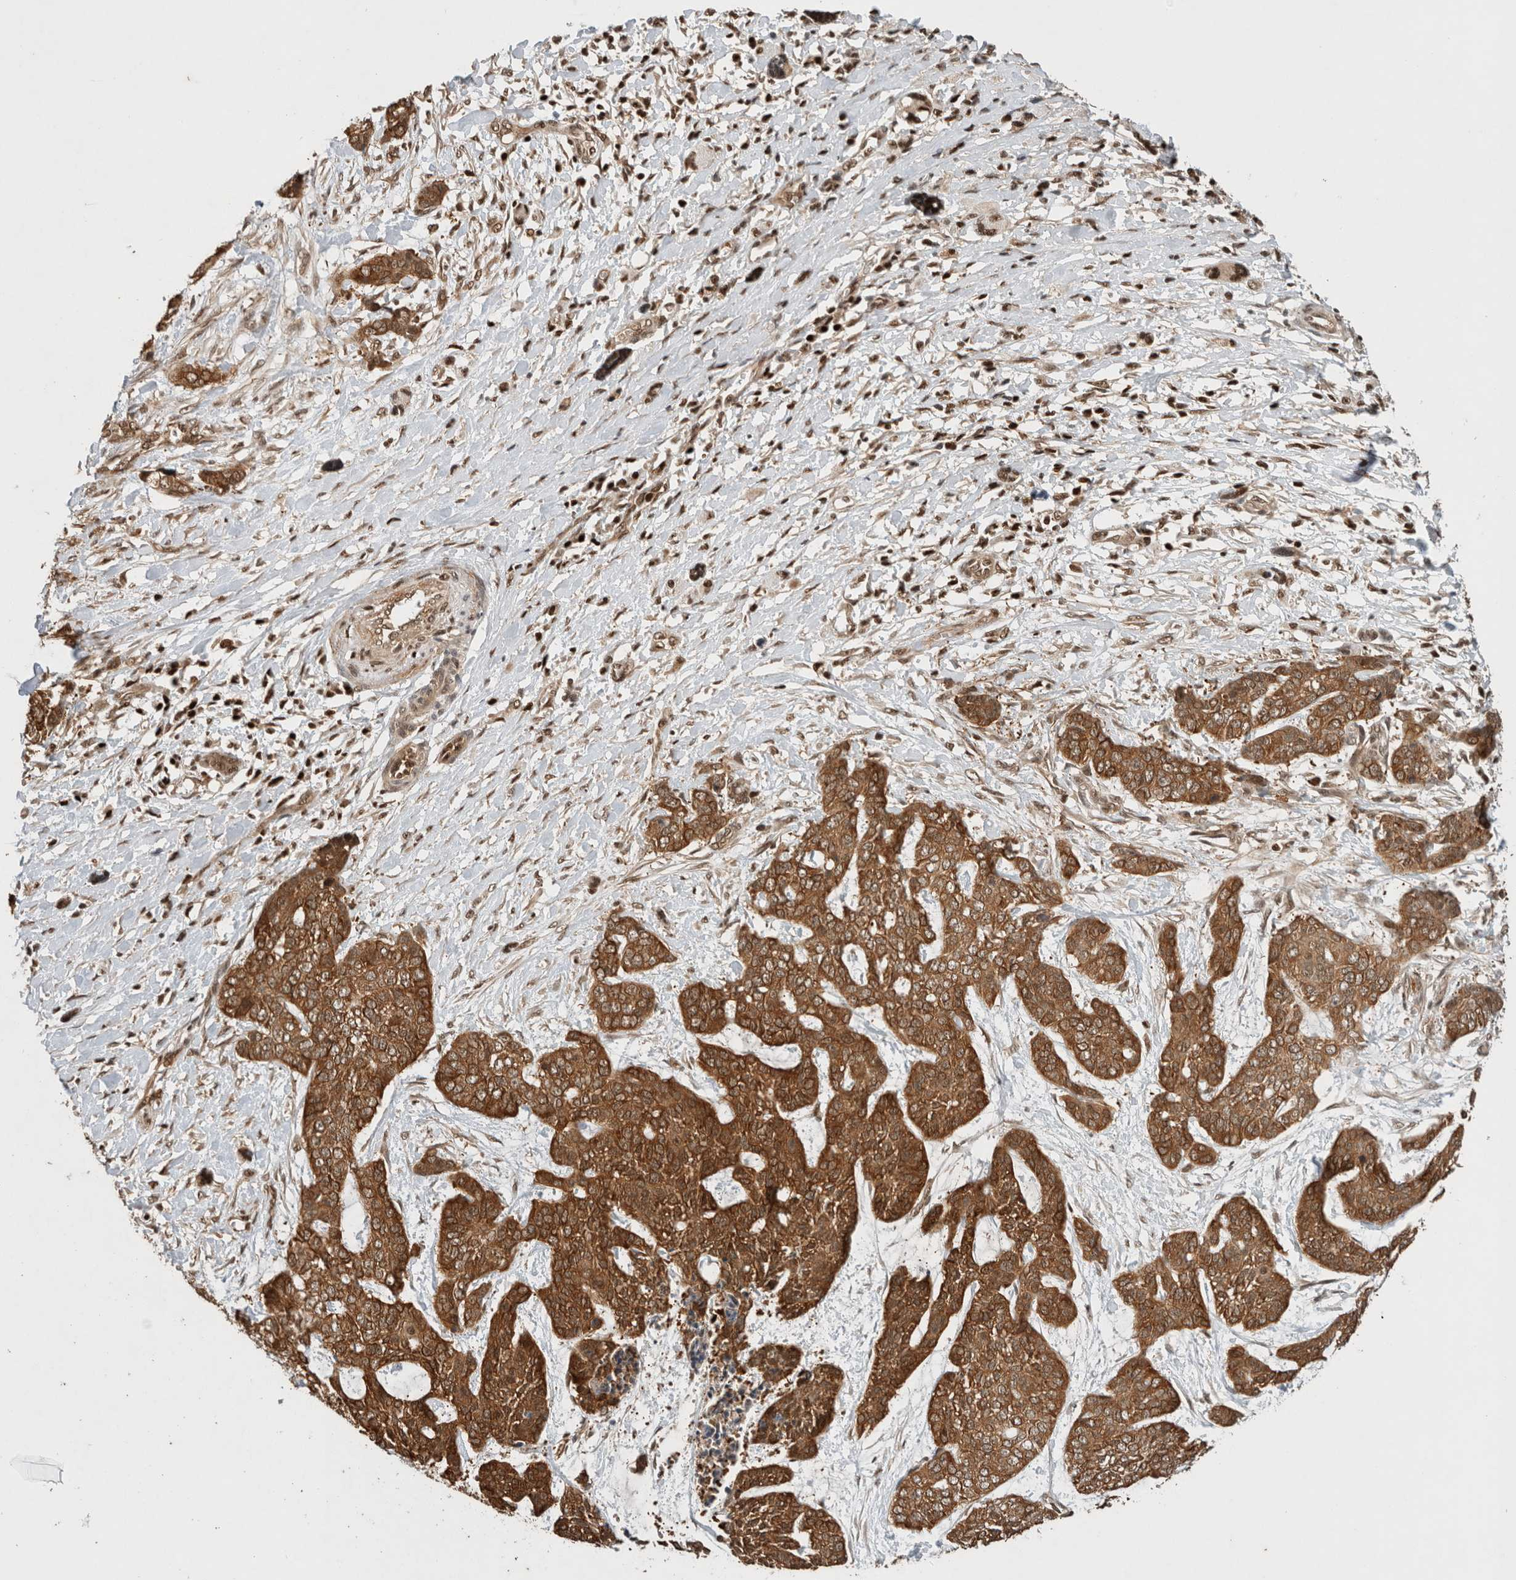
{"staining": {"intensity": "strong", "quantity": ">75%", "location": "cytoplasmic/membranous"}, "tissue": "skin cancer", "cell_type": "Tumor cells", "image_type": "cancer", "snomed": [{"axis": "morphology", "description": "Basal cell carcinoma"}, {"axis": "topography", "description": "Skin"}], "caption": "IHC of skin cancer (basal cell carcinoma) displays high levels of strong cytoplasmic/membranous positivity in approximately >75% of tumor cells. (Stains: DAB (3,3'-diaminobenzidine) in brown, nuclei in blue, Microscopy: brightfield microscopy at high magnification).", "gene": "SNRNP40", "patient": {"sex": "female", "age": 64}}